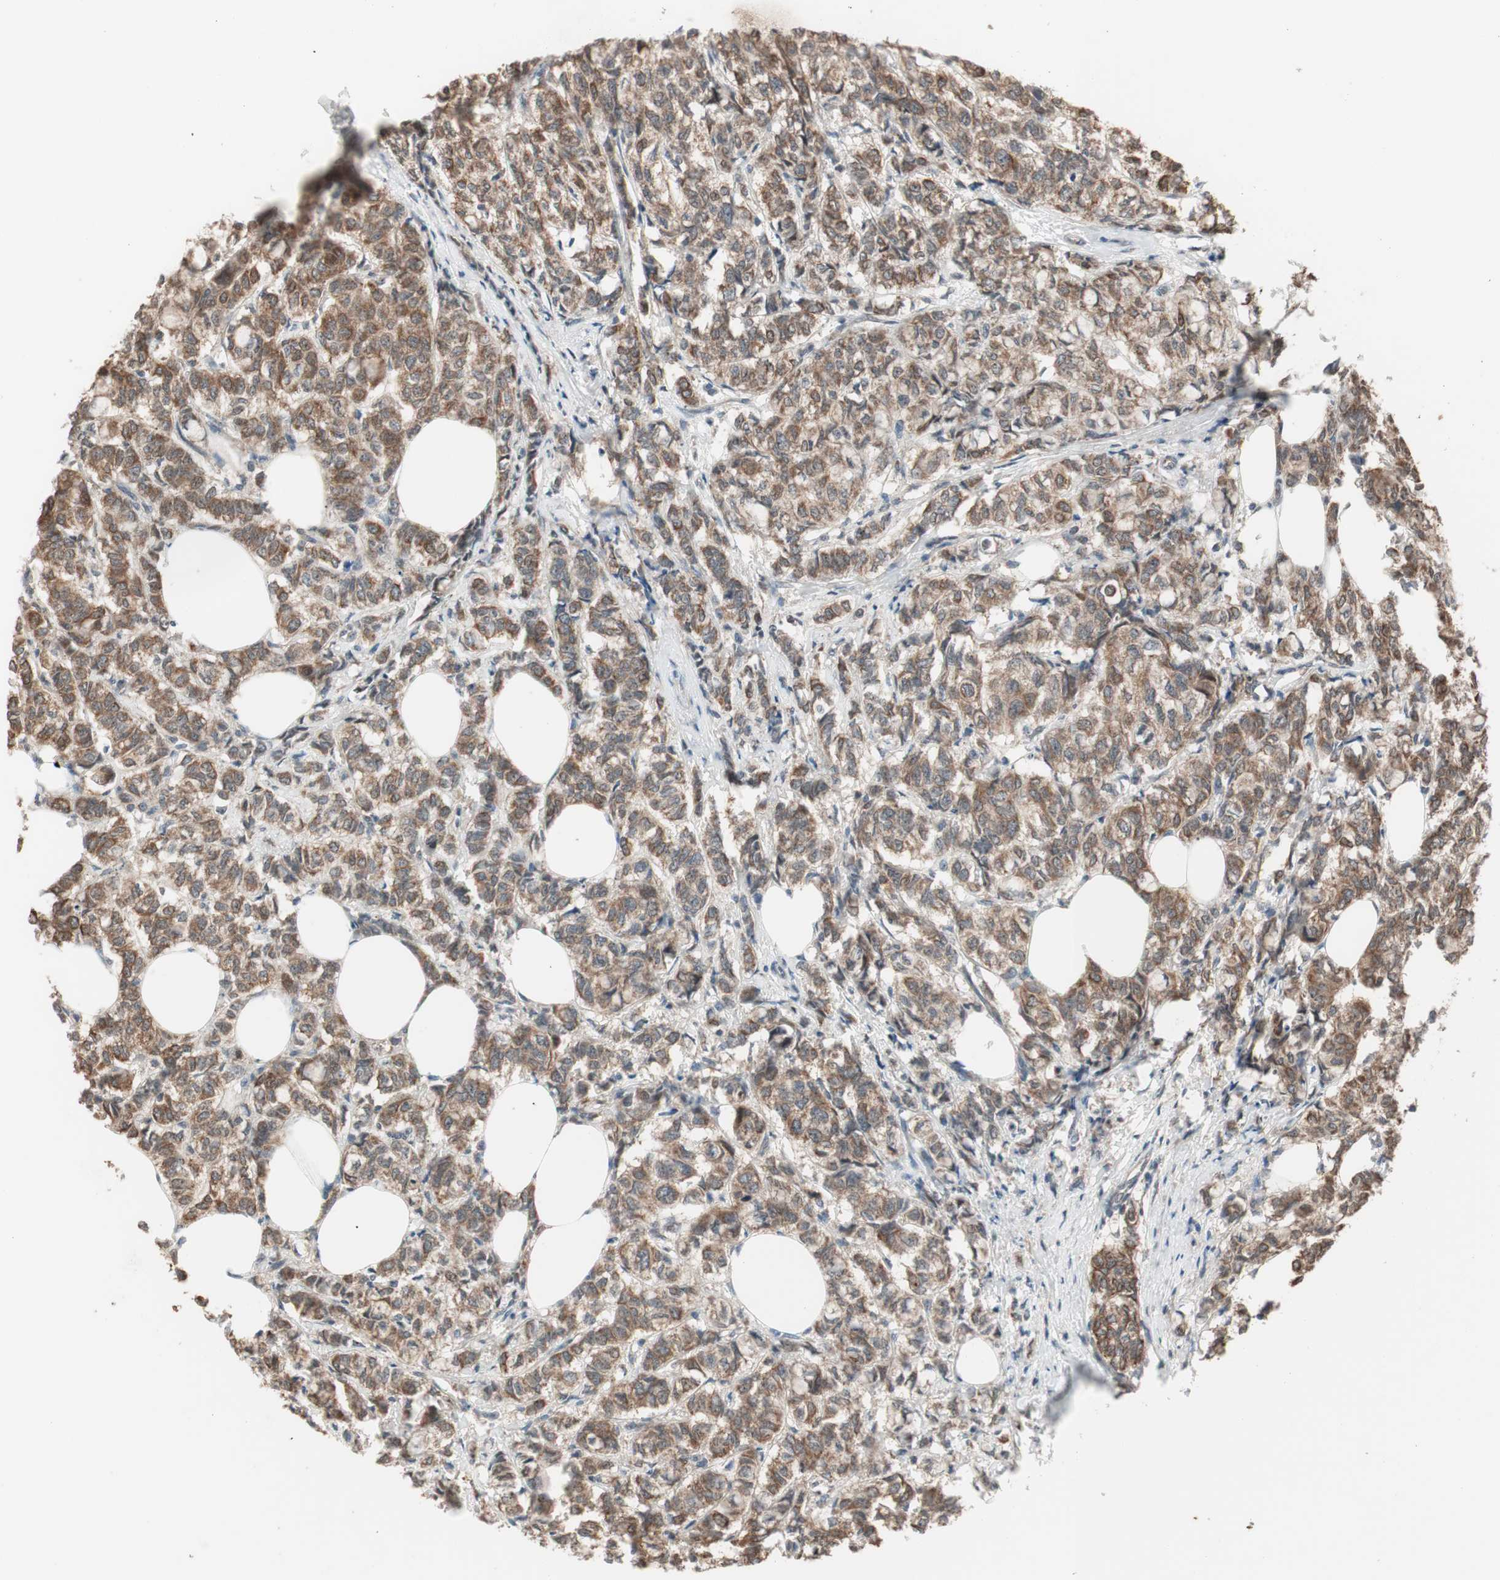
{"staining": {"intensity": "moderate", "quantity": ">75%", "location": "cytoplasmic/membranous"}, "tissue": "breast cancer", "cell_type": "Tumor cells", "image_type": "cancer", "snomed": [{"axis": "morphology", "description": "Lobular carcinoma"}, {"axis": "topography", "description": "Breast"}], "caption": "About >75% of tumor cells in lobular carcinoma (breast) display moderate cytoplasmic/membranous protein expression as visualized by brown immunohistochemical staining.", "gene": "FBXO5", "patient": {"sex": "female", "age": 60}}